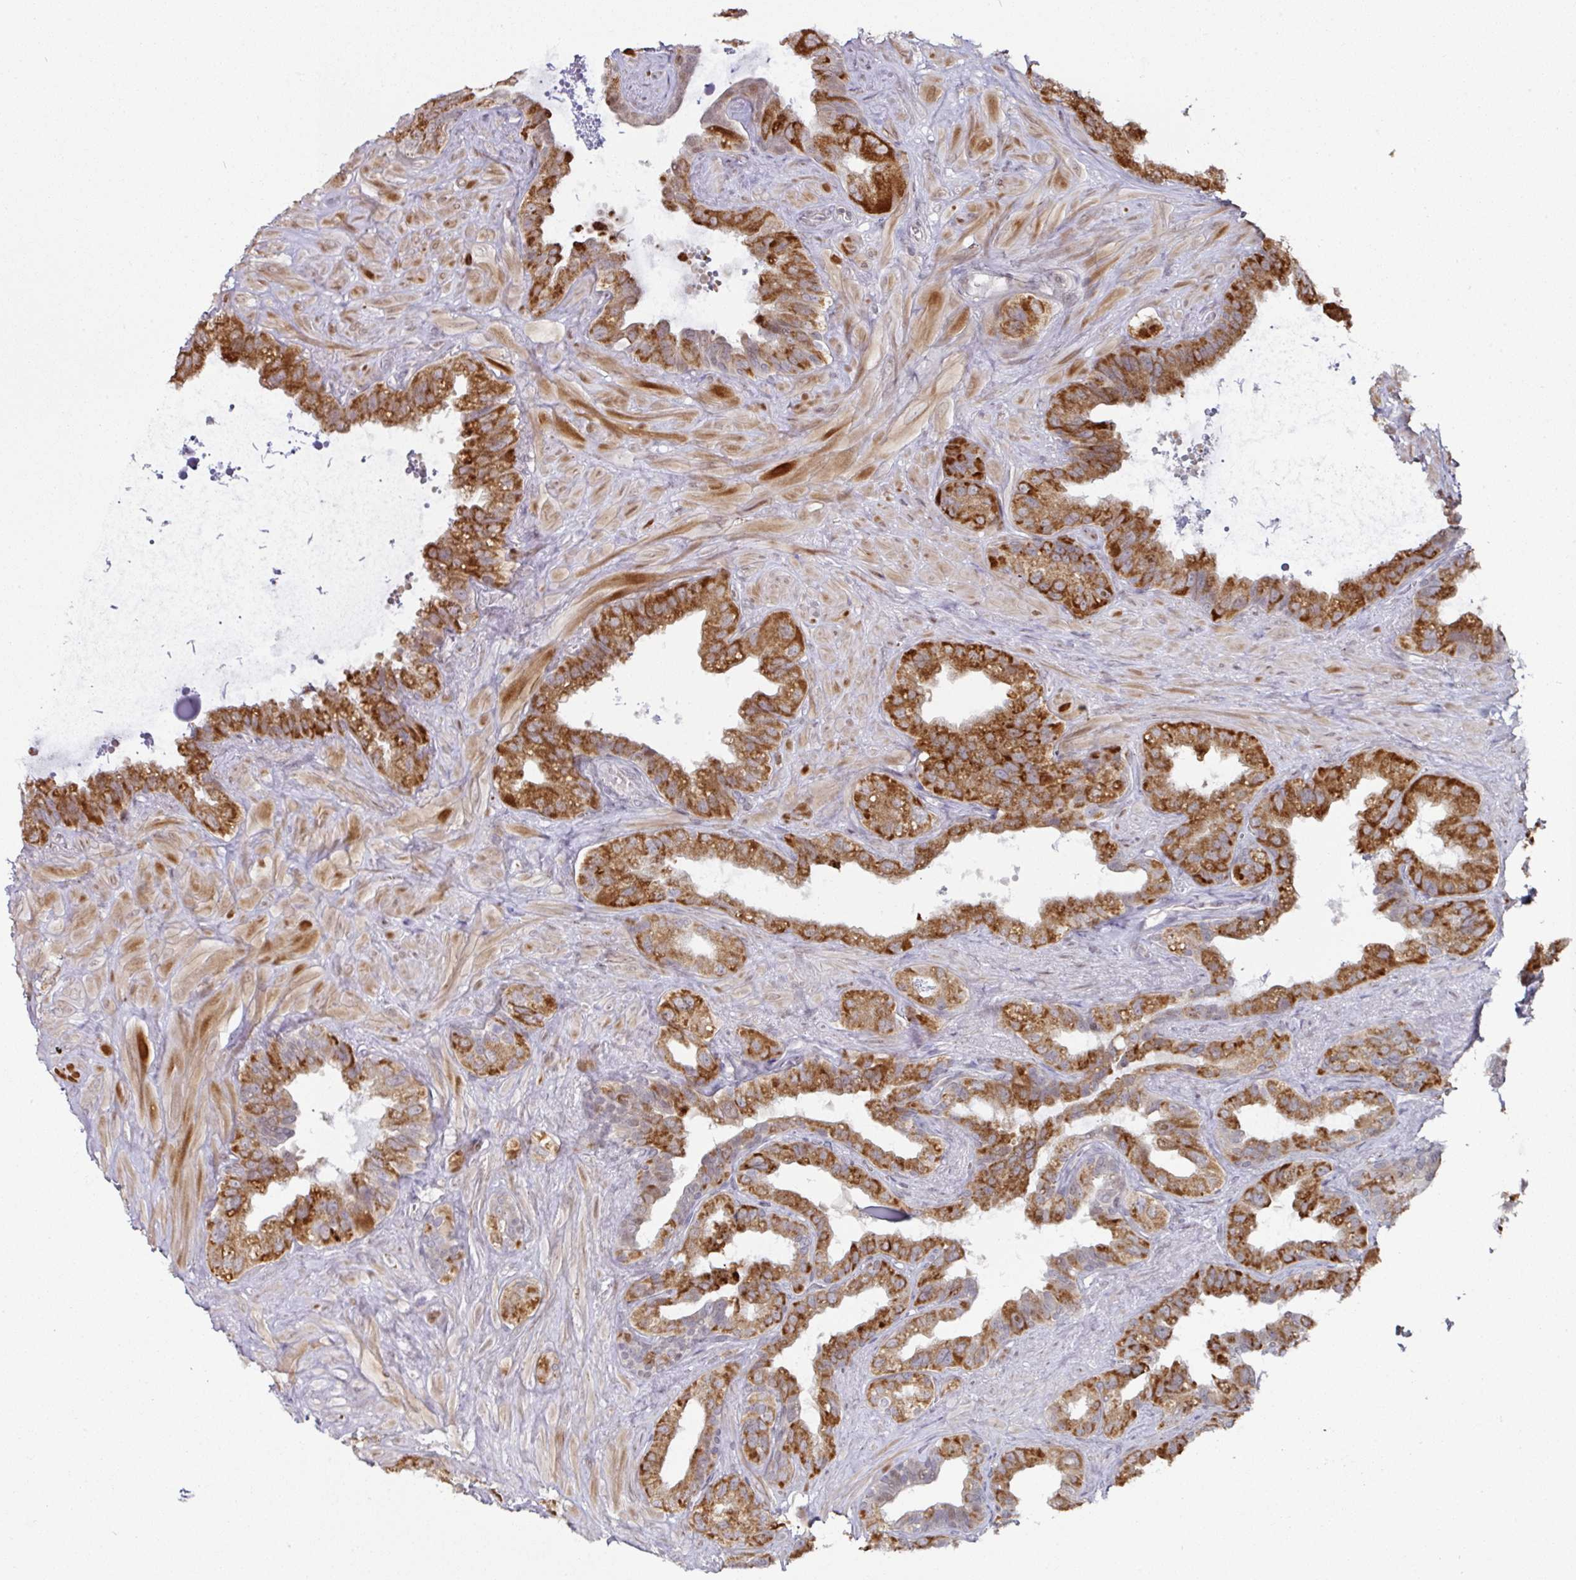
{"staining": {"intensity": "strong", "quantity": "25%-75%", "location": "cytoplasmic/membranous"}, "tissue": "seminal vesicle", "cell_type": "Glandular cells", "image_type": "normal", "snomed": [{"axis": "morphology", "description": "Normal tissue, NOS"}, {"axis": "topography", "description": "Seminal veicle"}, {"axis": "topography", "description": "Peripheral nerve tissue"}], "caption": "Strong cytoplasmic/membranous protein expression is seen in about 25%-75% of glandular cells in seminal vesicle. (Brightfield microscopy of DAB IHC at high magnification).", "gene": "APOLD1", "patient": {"sex": "male", "age": 76}}